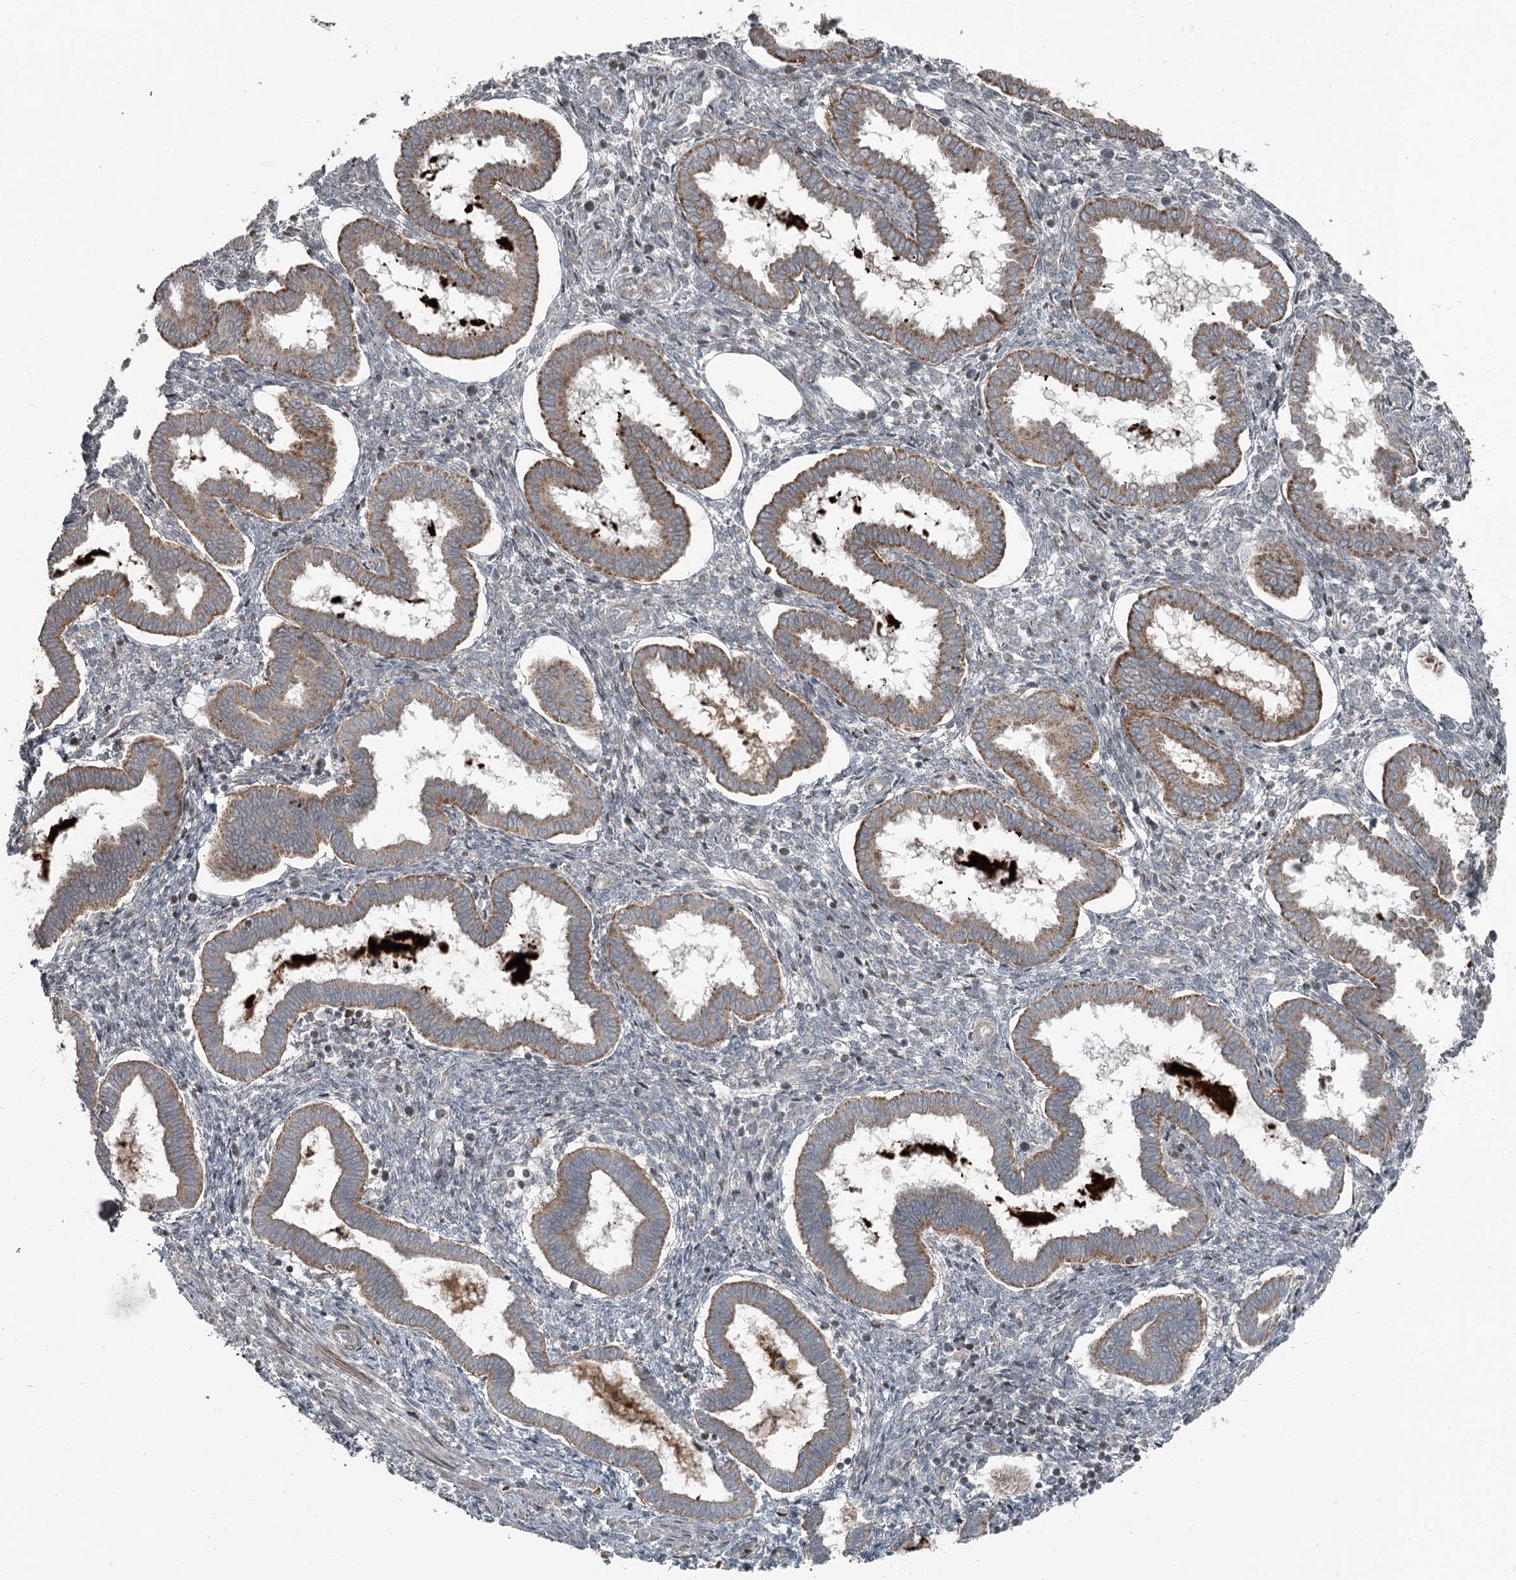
{"staining": {"intensity": "weak", "quantity": "<25%", "location": "cytoplasmic/membranous"}, "tissue": "endometrium", "cell_type": "Cells in endometrial stroma", "image_type": "normal", "snomed": [{"axis": "morphology", "description": "Normal tissue, NOS"}, {"axis": "topography", "description": "Endometrium"}], "caption": "Immunohistochemistry image of unremarkable endometrium stained for a protein (brown), which reveals no staining in cells in endometrial stroma.", "gene": "RASSF8", "patient": {"sex": "female", "age": 24}}